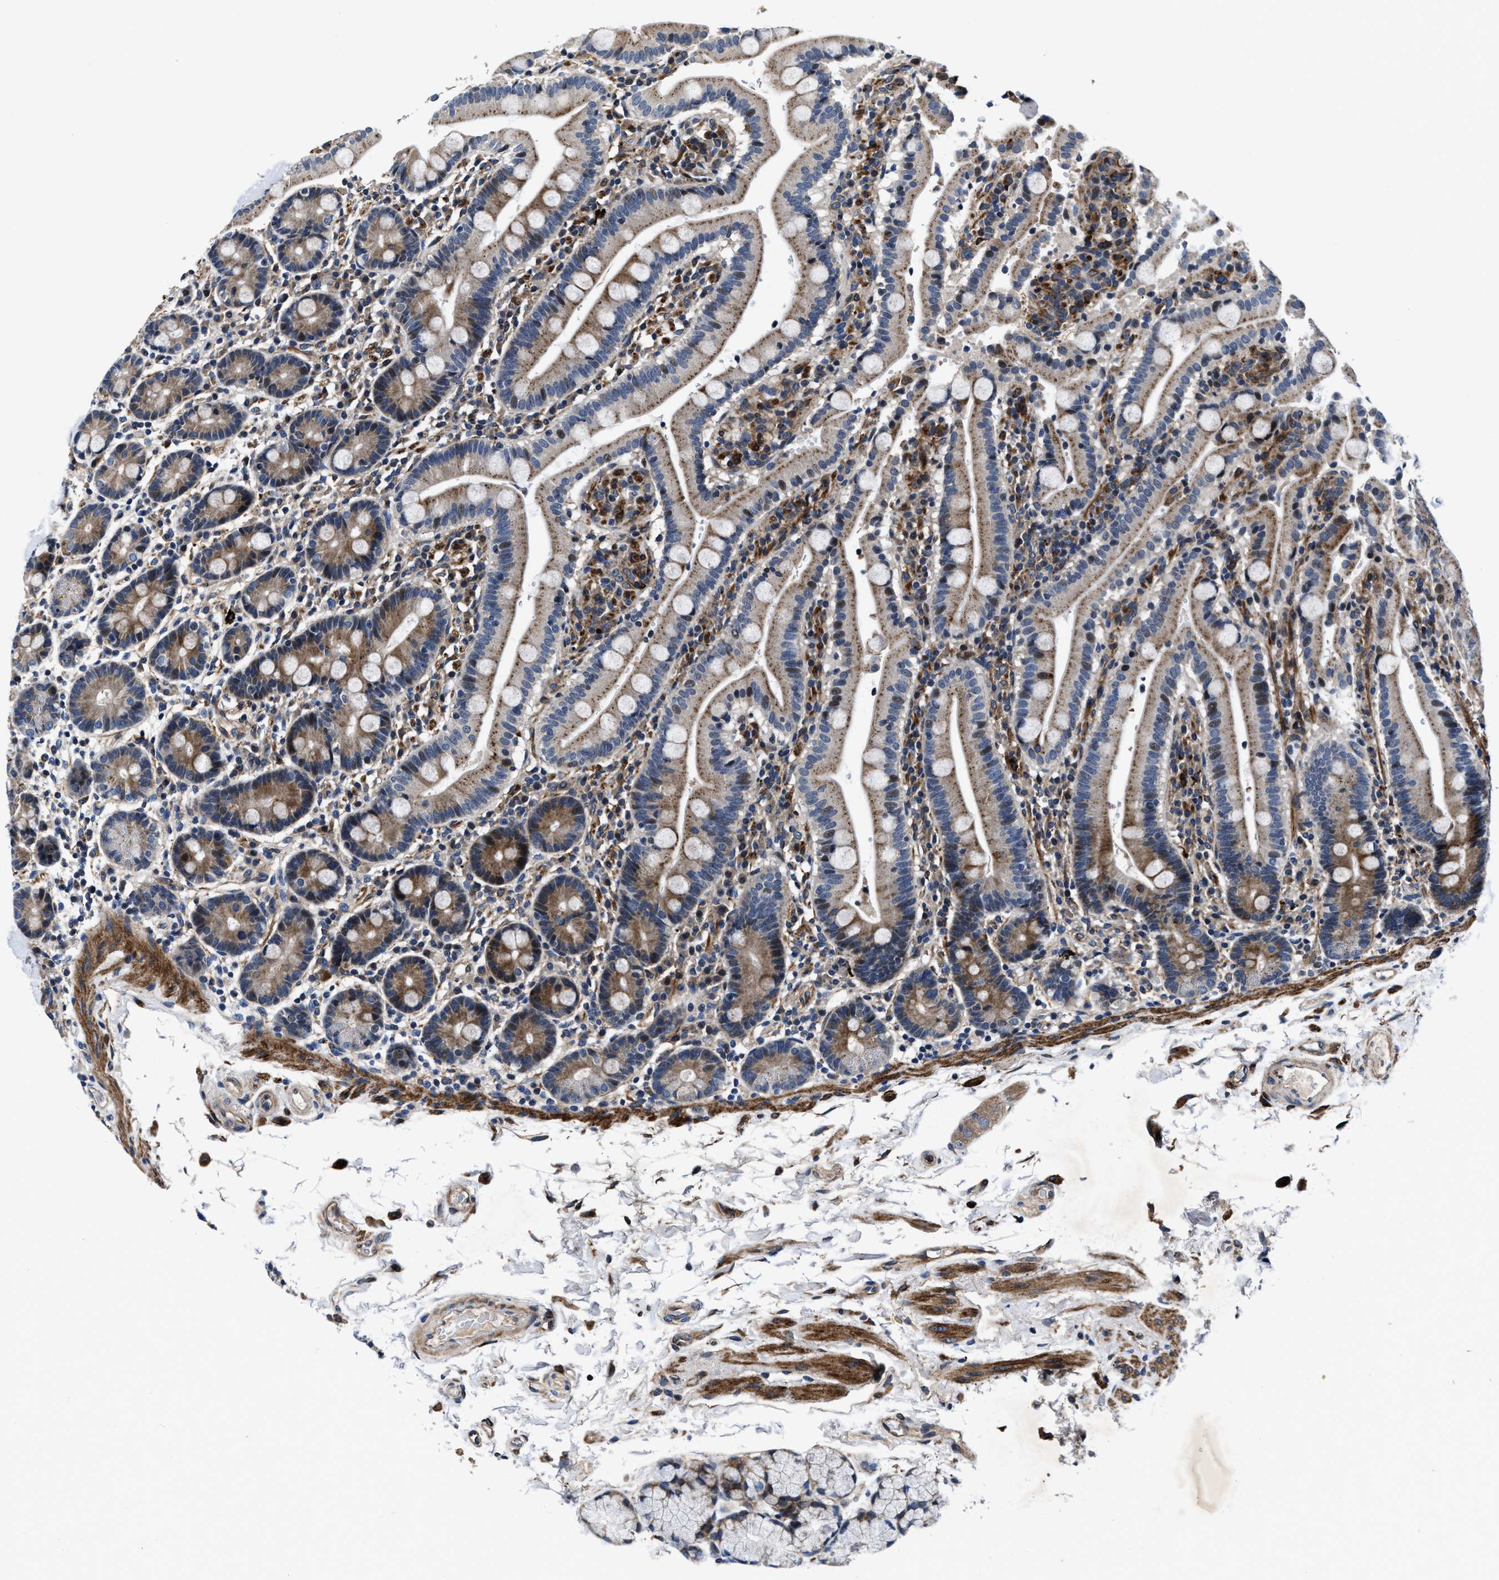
{"staining": {"intensity": "moderate", "quantity": "25%-75%", "location": "cytoplasmic/membranous"}, "tissue": "duodenum", "cell_type": "Glandular cells", "image_type": "normal", "snomed": [{"axis": "morphology", "description": "Normal tissue, NOS"}, {"axis": "topography", "description": "Small intestine, NOS"}], "caption": "This micrograph exhibits unremarkable duodenum stained with immunohistochemistry to label a protein in brown. The cytoplasmic/membranous of glandular cells show moderate positivity for the protein. Nuclei are counter-stained blue.", "gene": "C2orf66", "patient": {"sex": "female", "age": 71}}